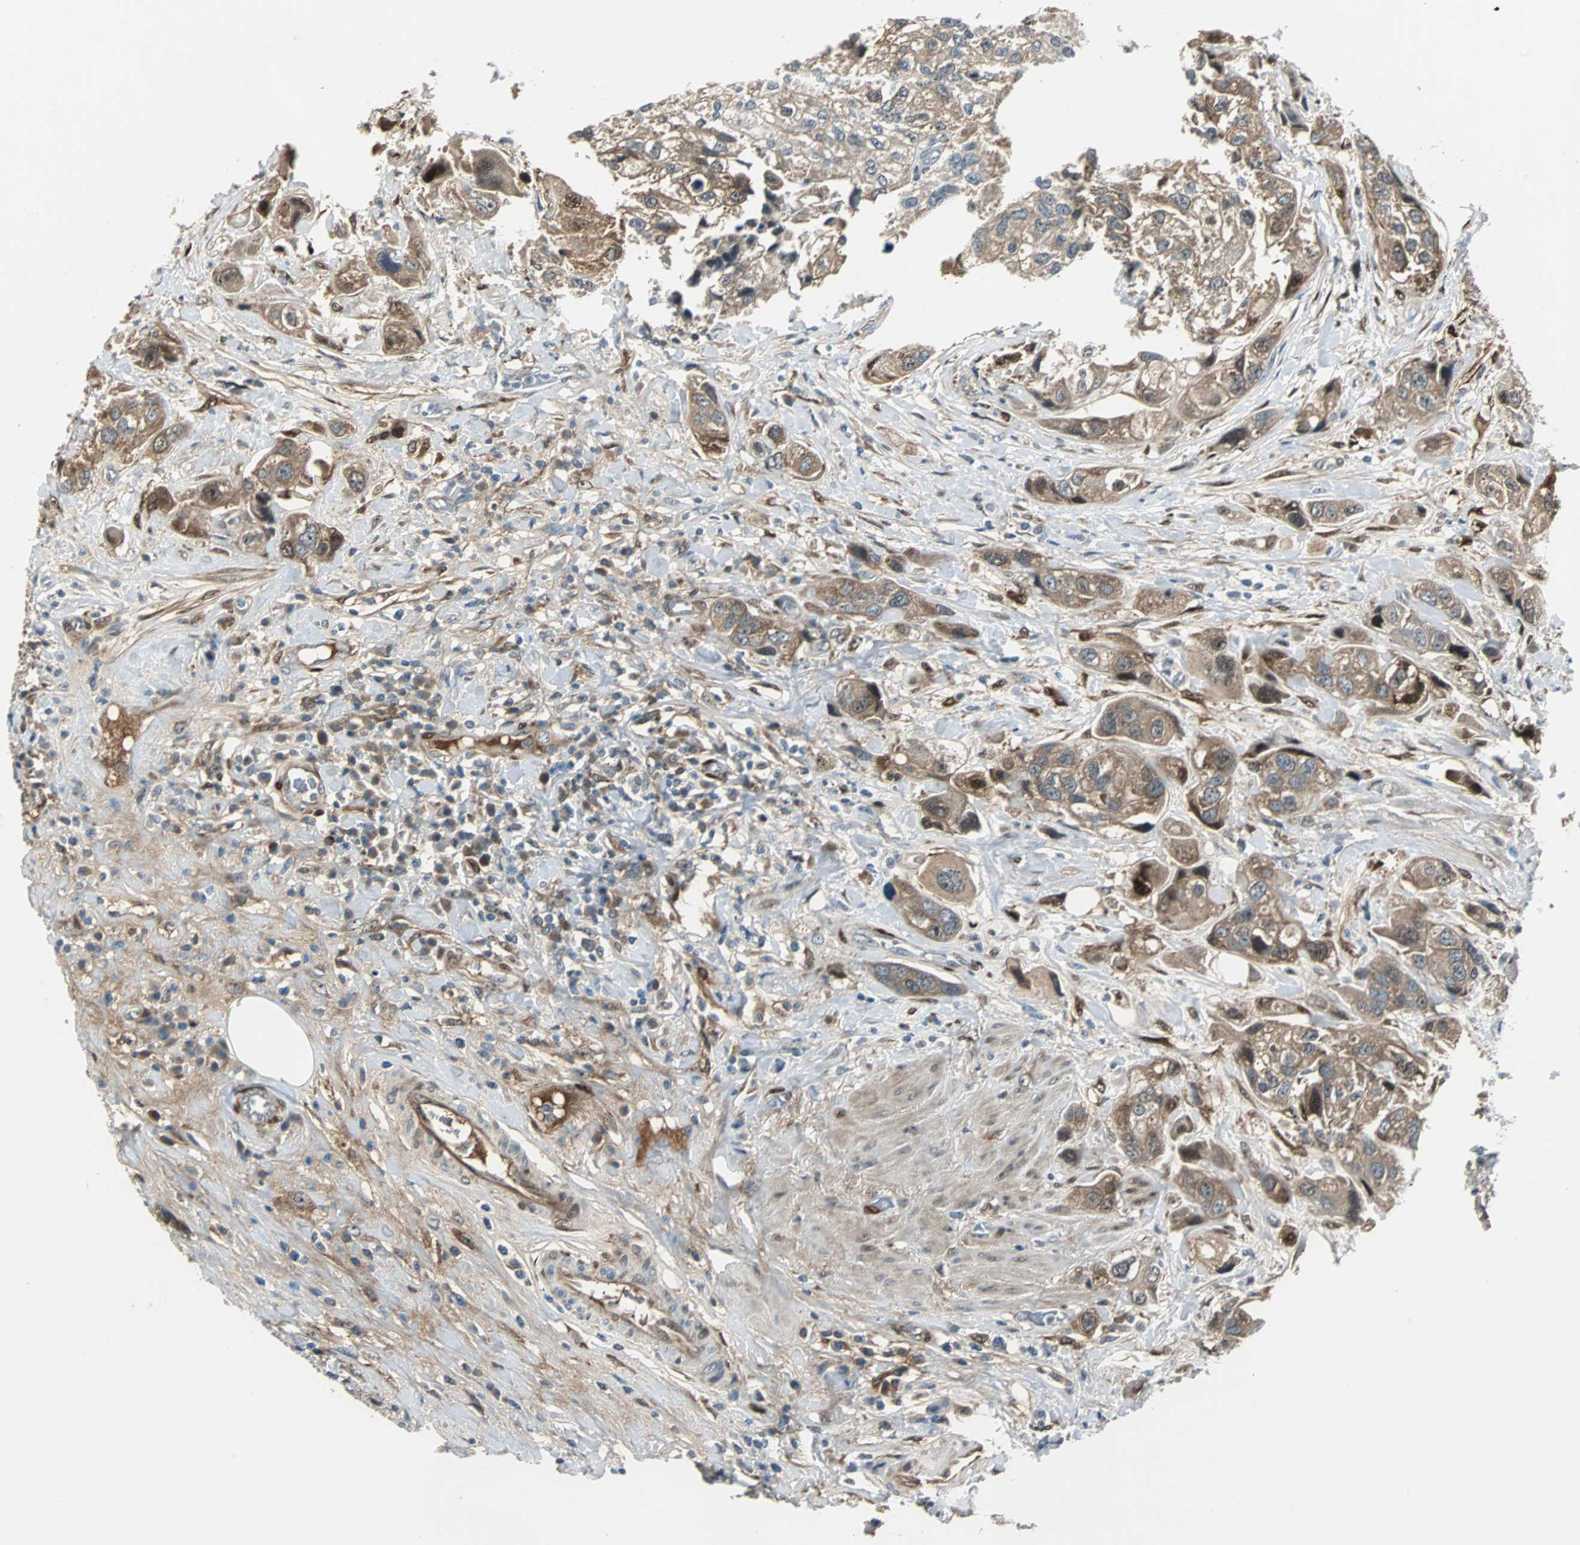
{"staining": {"intensity": "moderate", "quantity": ">75%", "location": "cytoplasmic/membranous"}, "tissue": "urothelial cancer", "cell_type": "Tumor cells", "image_type": "cancer", "snomed": [{"axis": "morphology", "description": "Urothelial carcinoma, High grade"}, {"axis": "topography", "description": "Urinary bladder"}], "caption": "Moderate cytoplasmic/membranous protein staining is appreciated in about >75% of tumor cells in high-grade urothelial carcinoma.", "gene": "FHL2", "patient": {"sex": "female", "age": 64}}